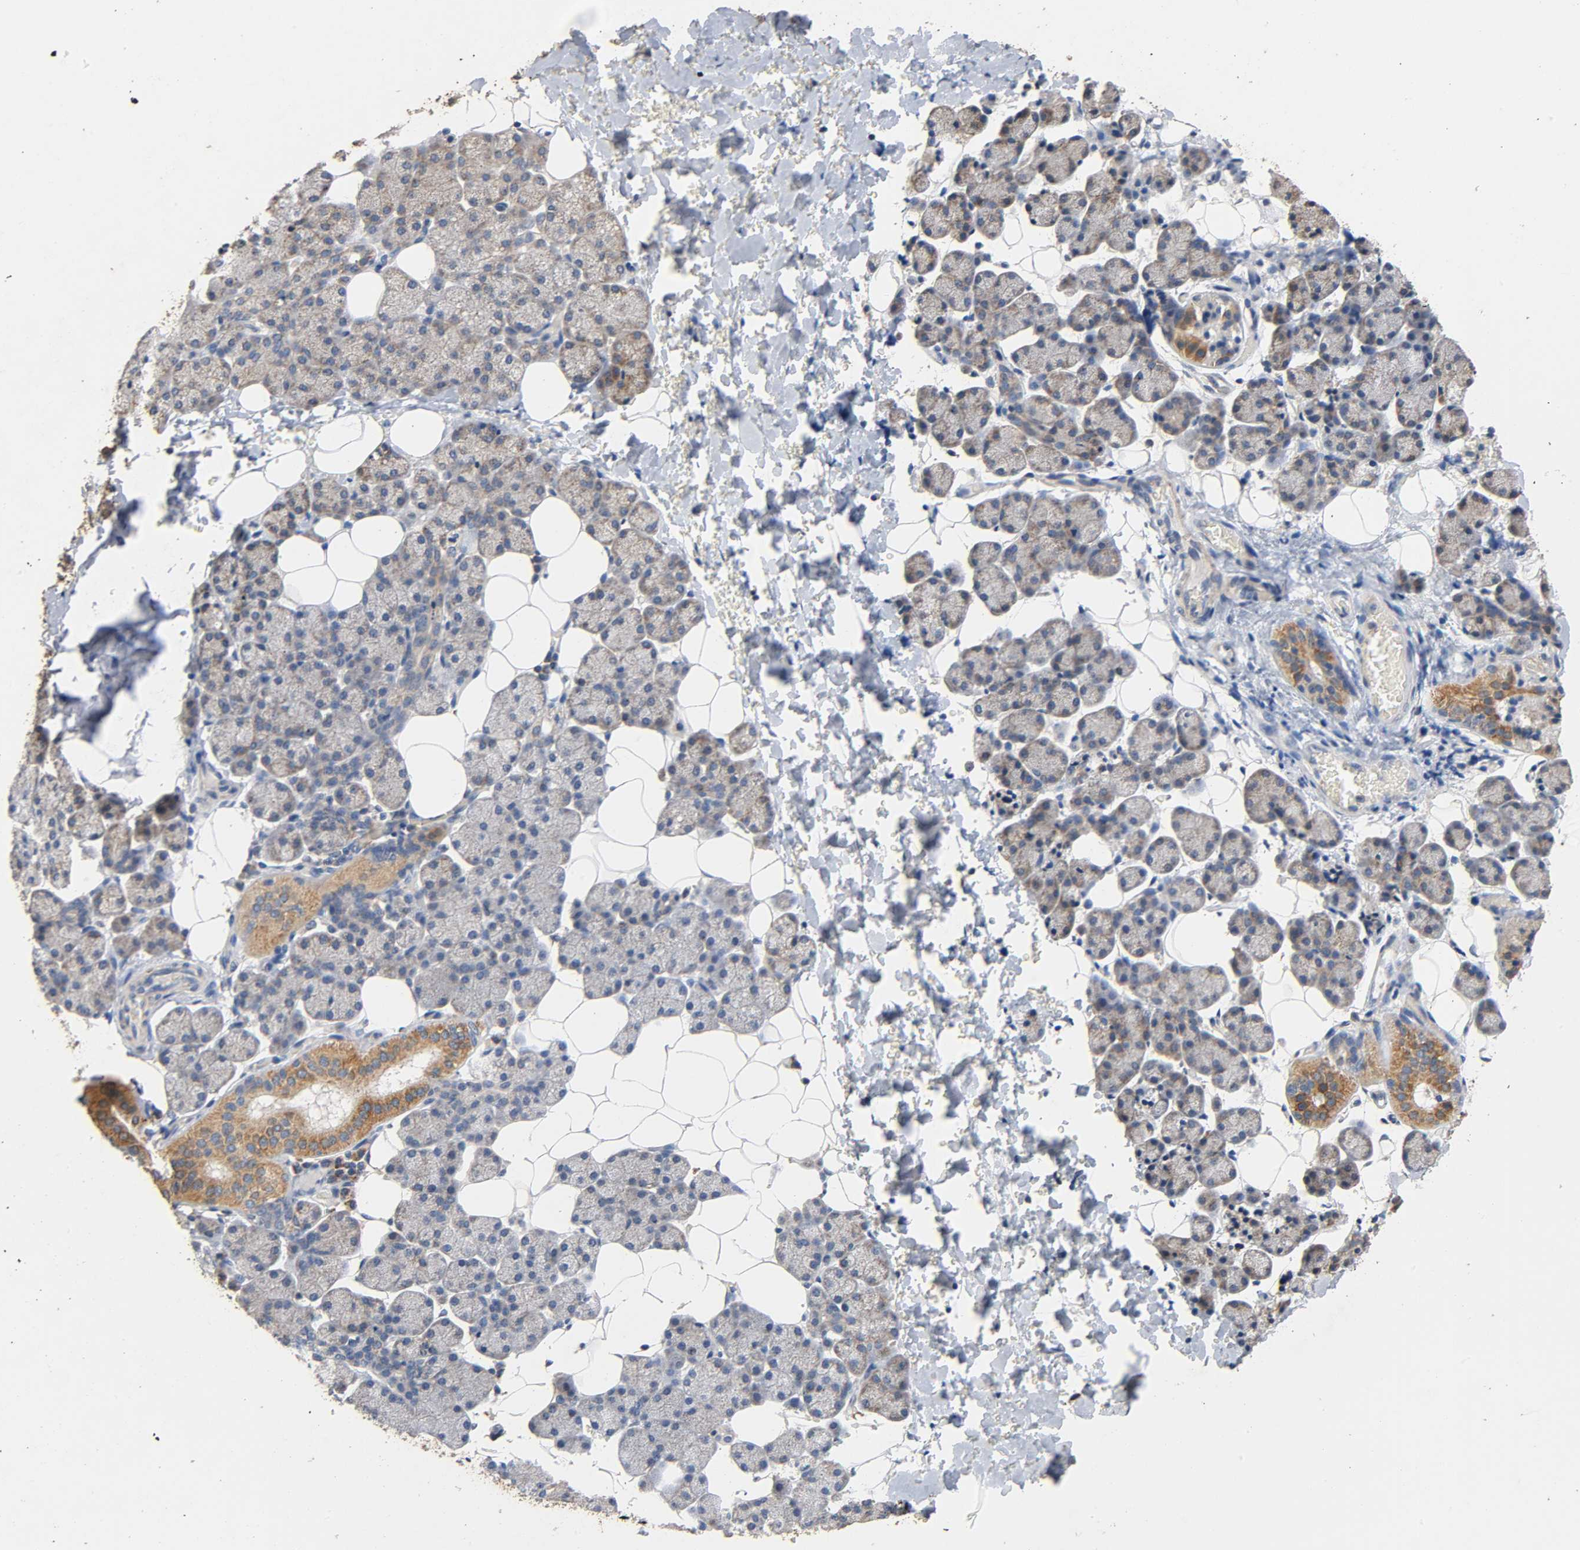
{"staining": {"intensity": "moderate", "quantity": "25%-75%", "location": "cytoplasmic/membranous"}, "tissue": "salivary gland", "cell_type": "Glandular cells", "image_type": "normal", "snomed": [{"axis": "morphology", "description": "Normal tissue, NOS"}, {"axis": "topography", "description": "Lymph node"}, {"axis": "topography", "description": "Salivary gland"}], "caption": "A brown stain highlights moderate cytoplasmic/membranous expression of a protein in glandular cells of normal human salivary gland.", "gene": "NDUFS3", "patient": {"sex": "male", "age": 8}}